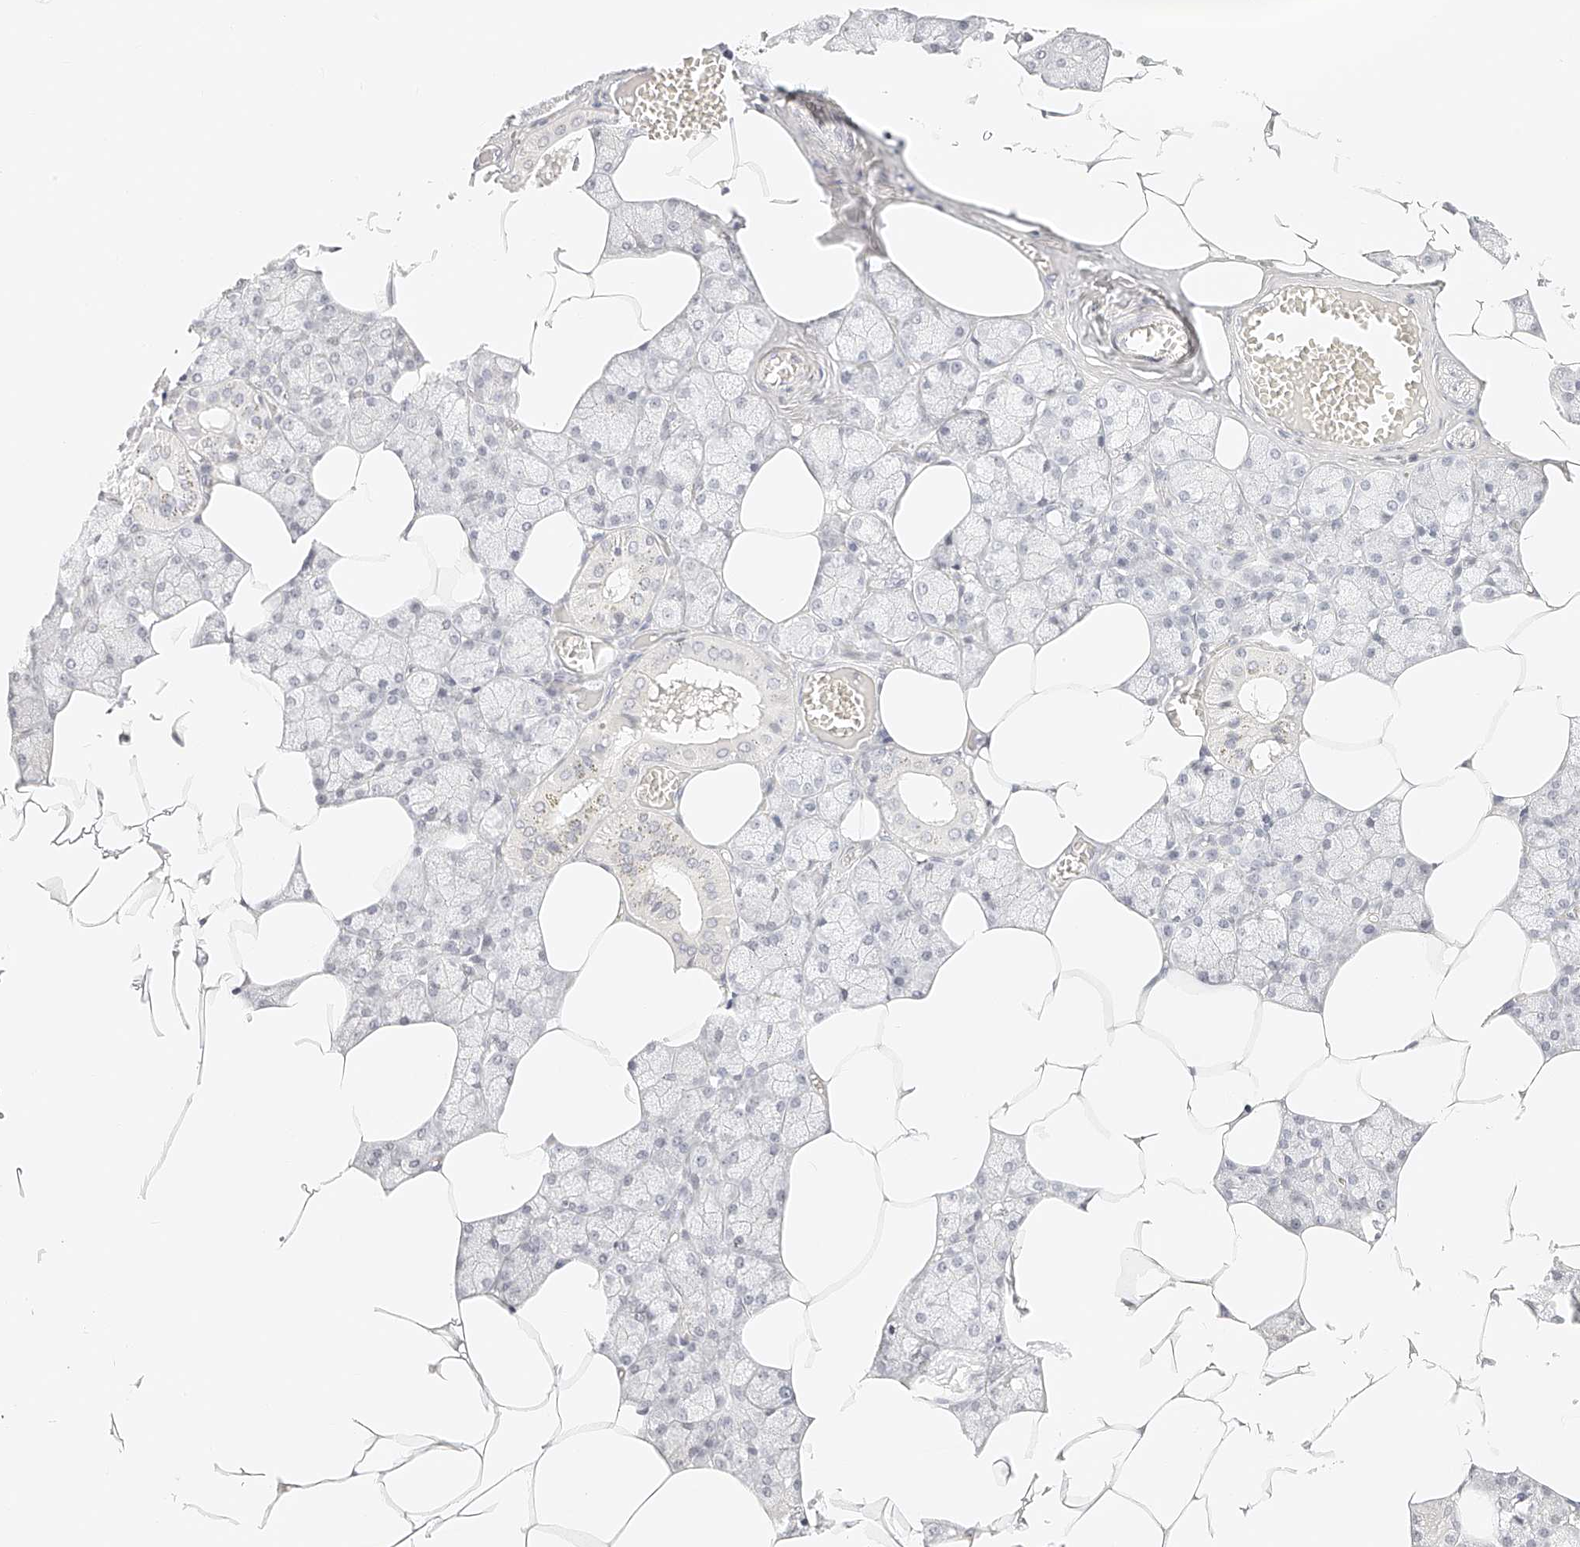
{"staining": {"intensity": "negative", "quantity": "none", "location": "none"}, "tissue": "salivary gland", "cell_type": "Glandular cells", "image_type": "normal", "snomed": [{"axis": "morphology", "description": "Normal tissue, NOS"}, {"axis": "topography", "description": "Salivary gland"}], "caption": "Histopathology image shows no significant protein expression in glandular cells of benign salivary gland. The staining is performed using DAB brown chromogen with nuclei counter-stained in using hematoxylin.", "gene": "ZFP69", "patient": {"sex": "male", "age": 62}}